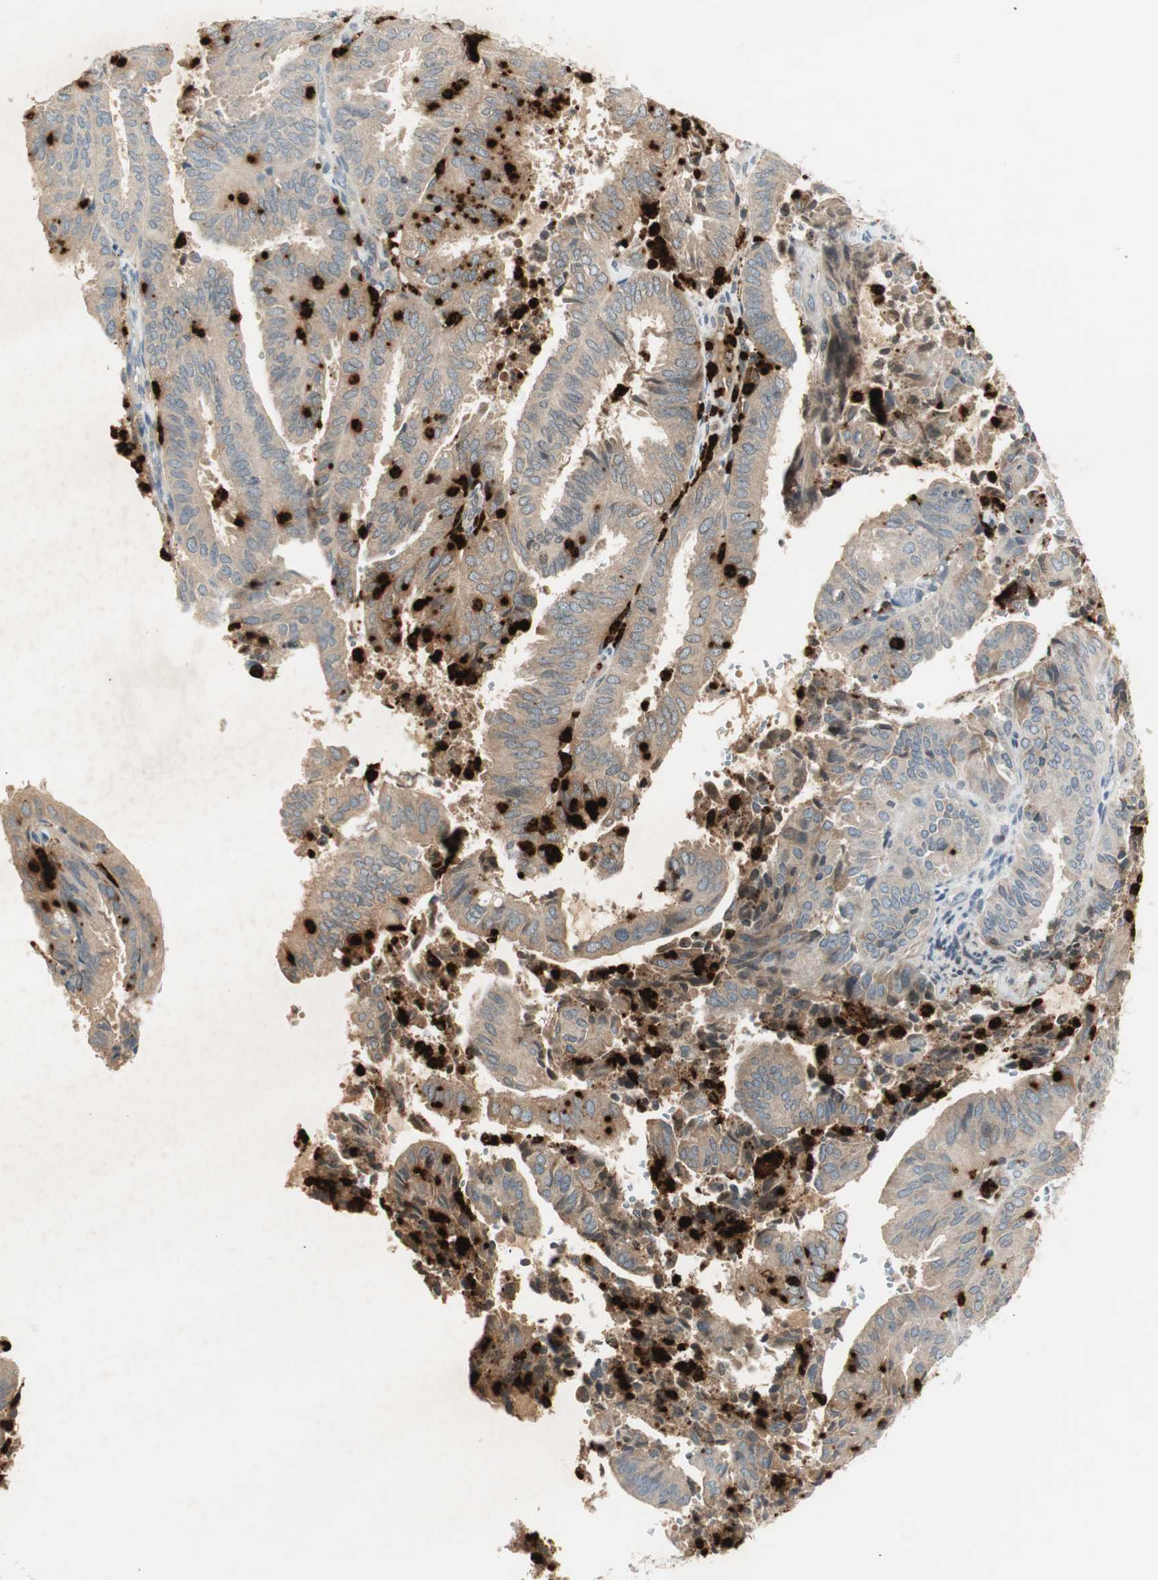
{"staining": {"intensity": "moderate", "quantity": "<25%", "location": "cytoplasmic/membranous"}, "tissue": "endometrial cancer", "cell_type": "Tumor cells", "image_type": "cancer", "snomed": [{"axis": "morphology", "description": "Adenocarcinoma, NOS"}, {"axis": "topography", "description": "Uterus"}], "caption": "Immunohistochemistry (IHC) of human endometrial adenocarcinoma displays low levels of moderate cytoplasmic/membranous expression in about <25% of tumor cells.", "gene": "PRTN3", "patient": {"sex": "female", "age": 60}}